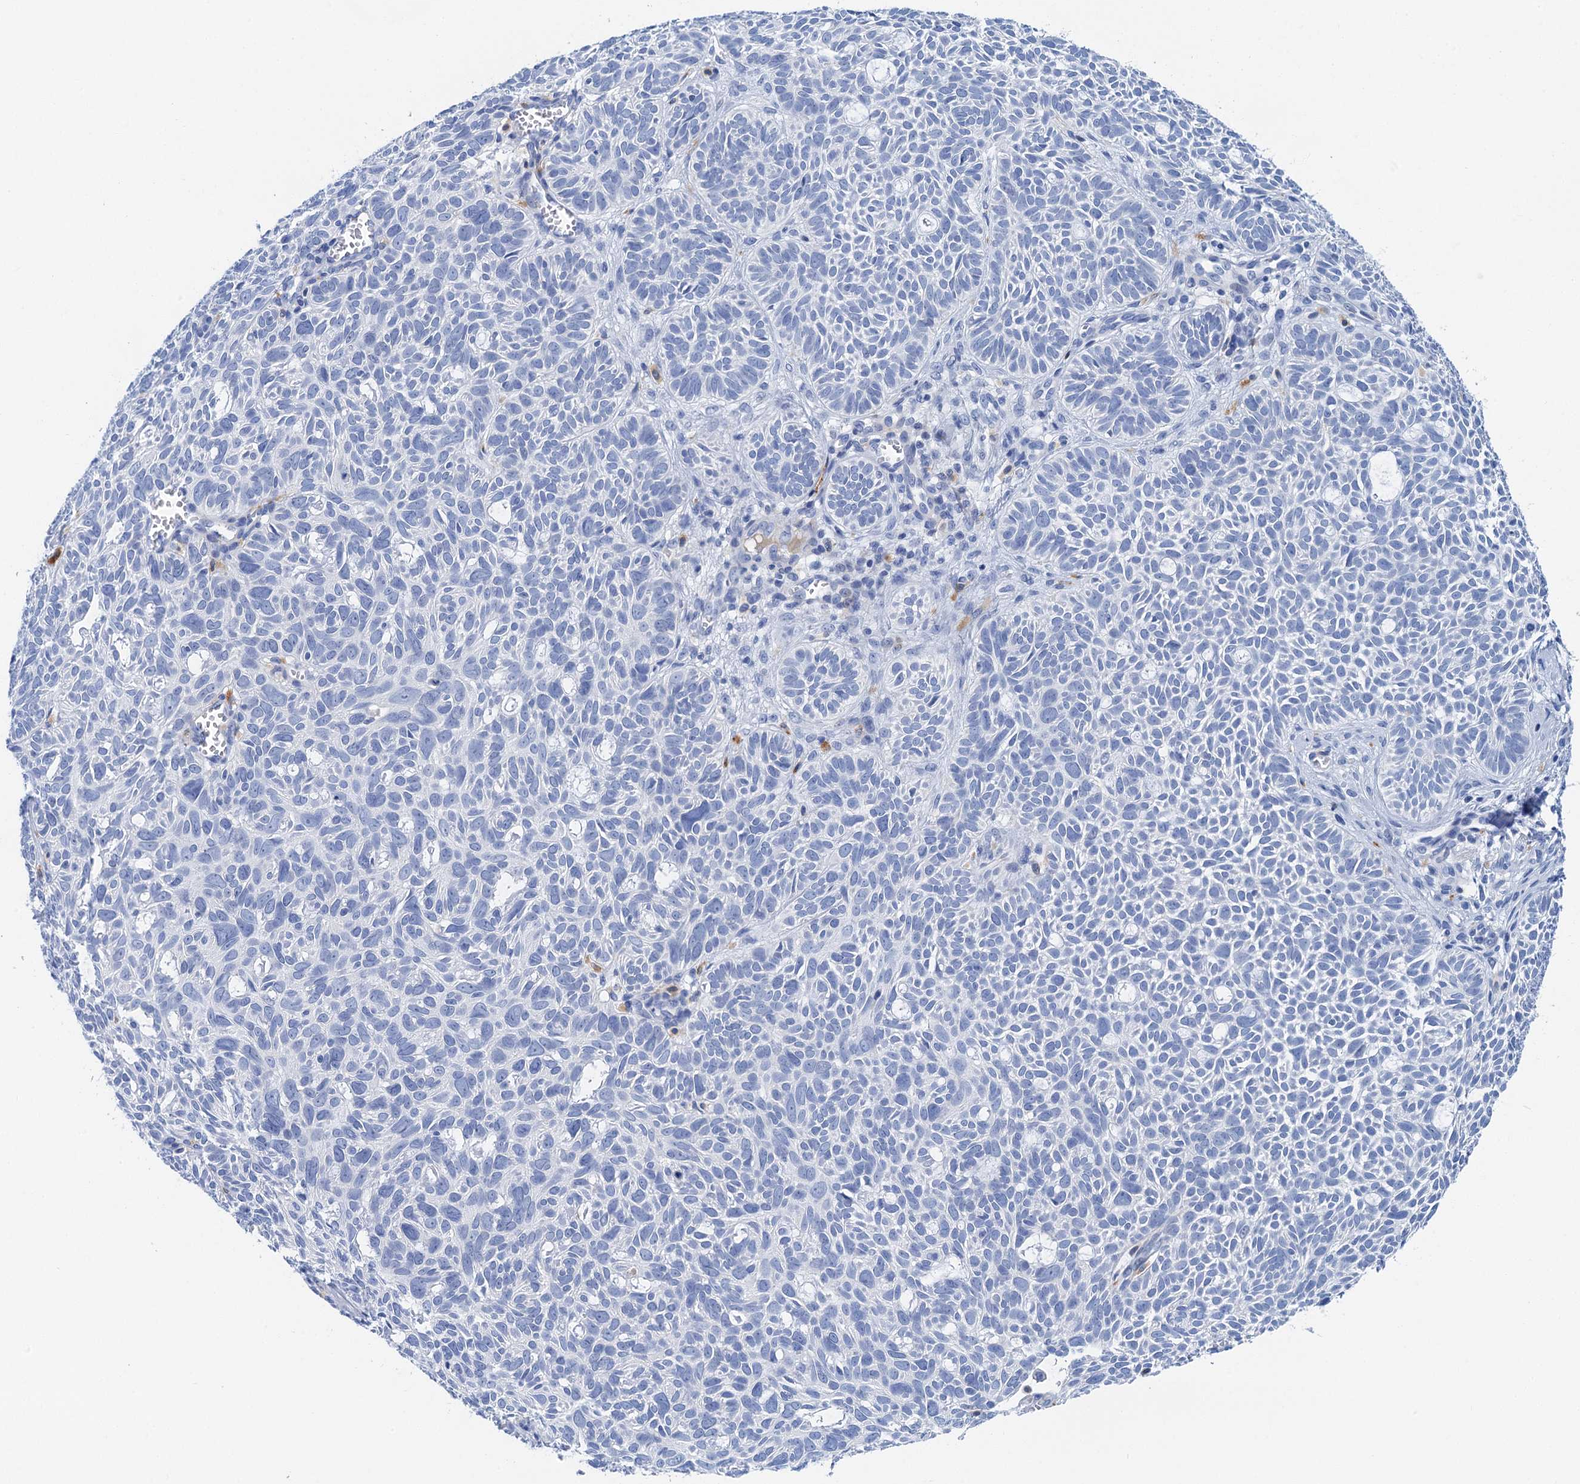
{"staining": {"intensity": "negative", "quantity": "none", "location": "none"}, "tissue": "skin cancer", "cell_type": "Tumor cells", "image_type": "cancer", "snomed": [{"axis": "morphology", "description": "Basal cell carcinoma"}, {"axis": "topography", "description": "Skin"}], "caption": "Skin basal cell carcinoma was stained to show a protein in brown. There is no significant staining in tumor cells.", "gene": "NLRP10", "patient": {"sex": "male", "age": 69}}